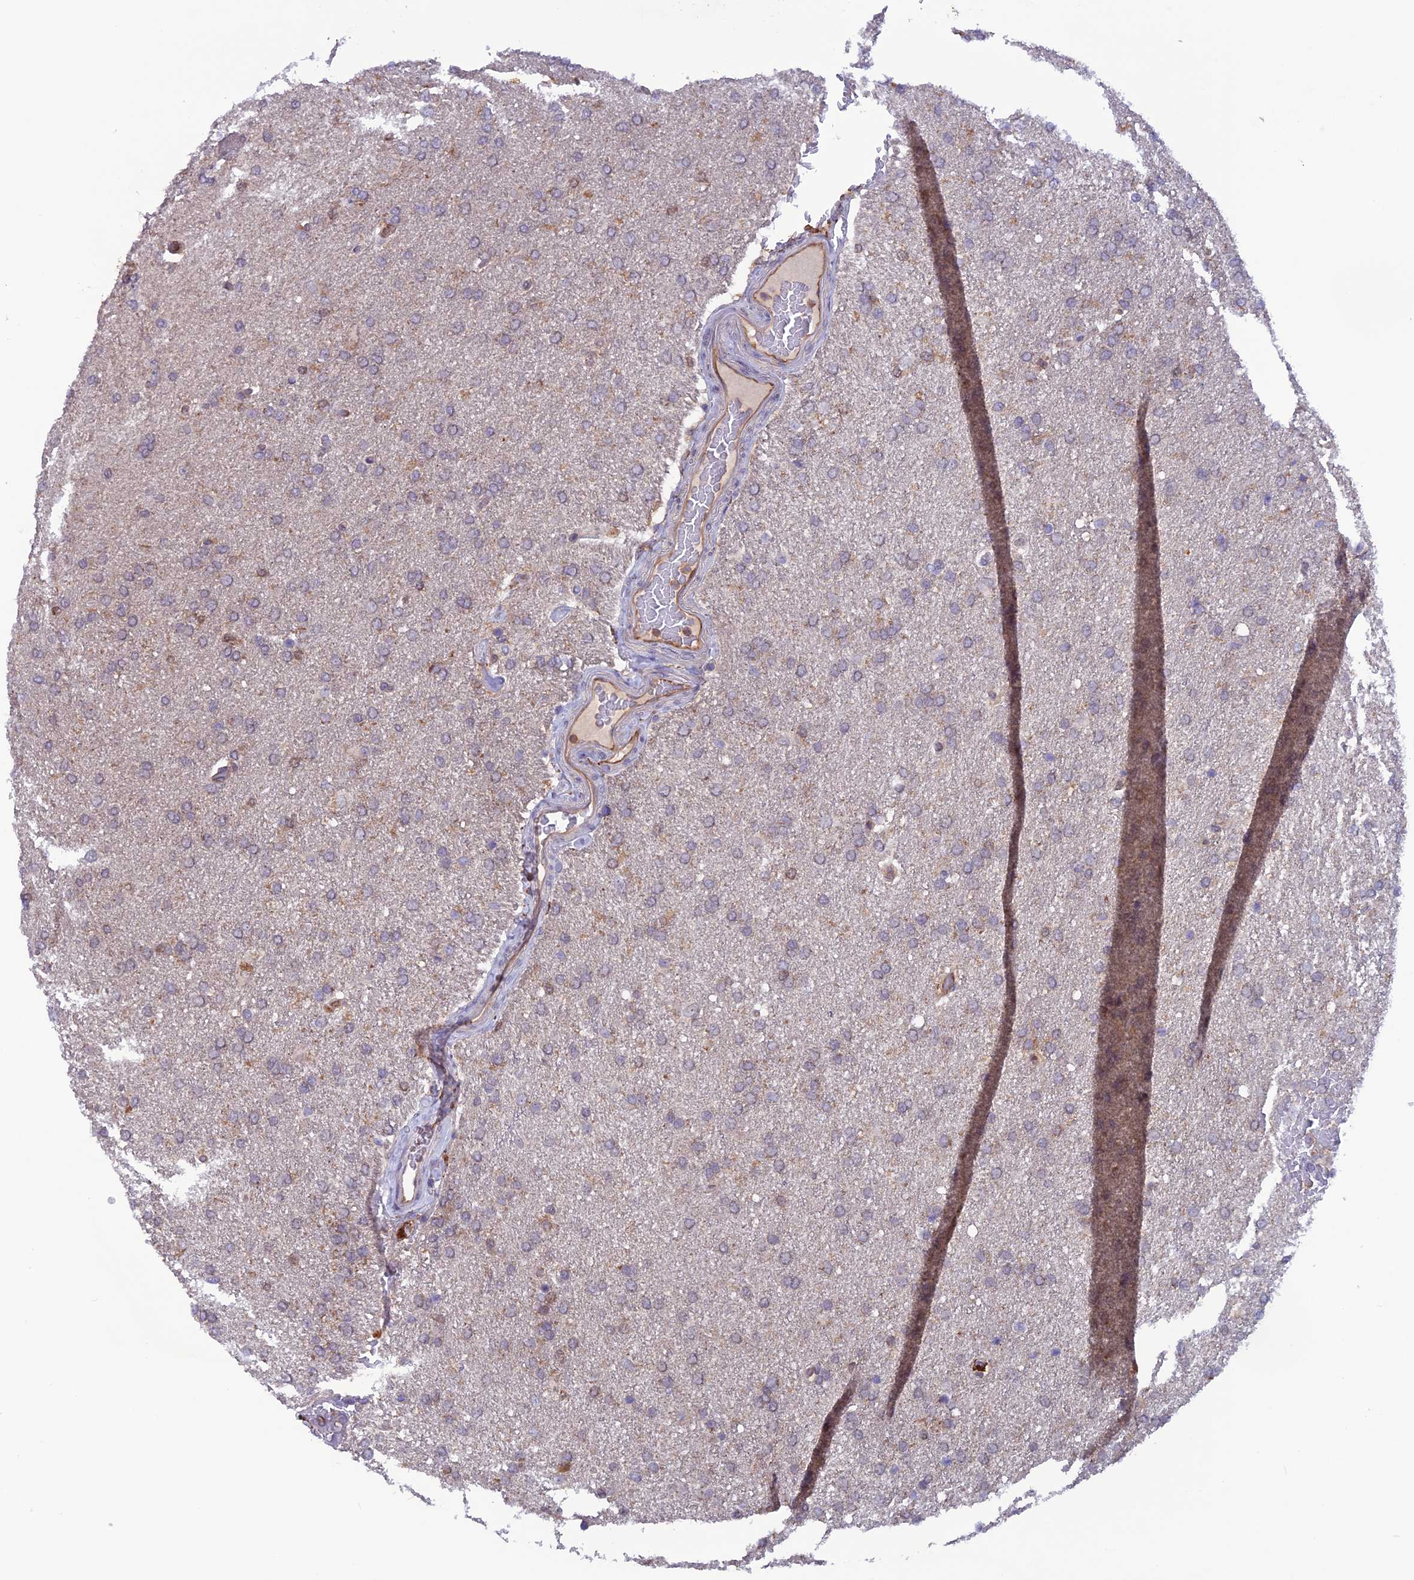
{"staining": {"intensity": "weak", "quantity": "<25%", "location": "cytoplasmic/membranous"}, "tissue": "glioma", "cell_type": "Tumor cells", "image_type": "cancer", "snomed": [{"axis": "morphology", "description": "Glioma, malignant, High grade"}, {"axis": "topography", "description": "Brain"}], "caption": "This is an IHC photomicrograph of glioma. There is no expression in tumor cells.", "gene": "MAST2", "patient": {"sex": "male", "age": 72}}